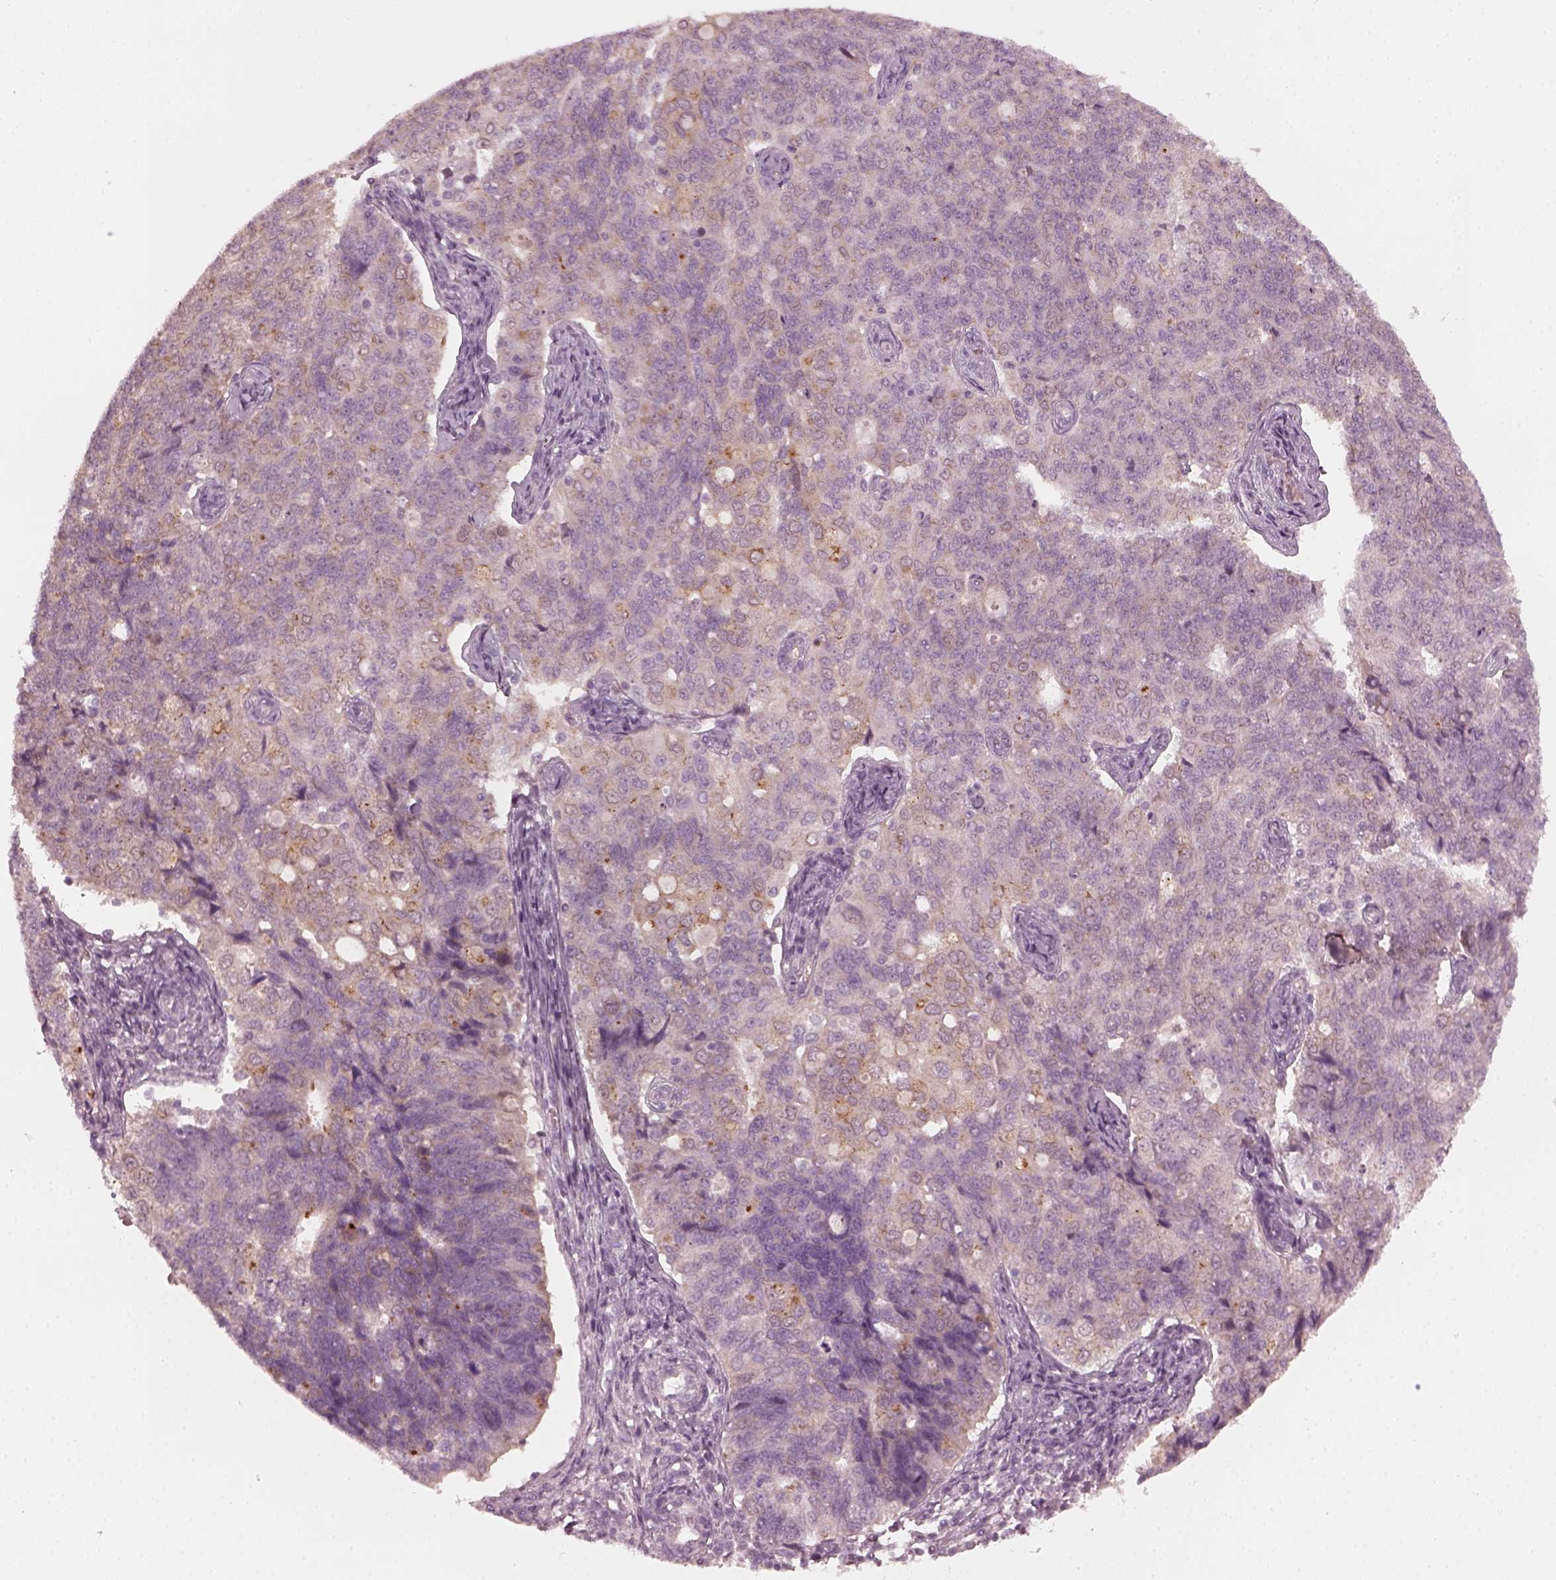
{"staining": {"intensity": "negative", "quantity": "none", "location": "none"}, "tissue": "endometrial cancer", "cell_type": "Tumor cells", "image_type": "cancer", "snomed": [{"axis": "morphology", "description": "Adenocarcinoma, NOS"}, {"axis": "topography", "description": "Endometrium"}], "caption": "The histopathology image demonstrates no staining of tumor cells in endometrial cancer (adenocarcinoma). (DAB (3,3'-diaminobenzidine) immunohistochemistry (IHC) with hematoxylin counter stain).", "gene": "CCDC170", "patient": {"sex": "female", "age": 43}}